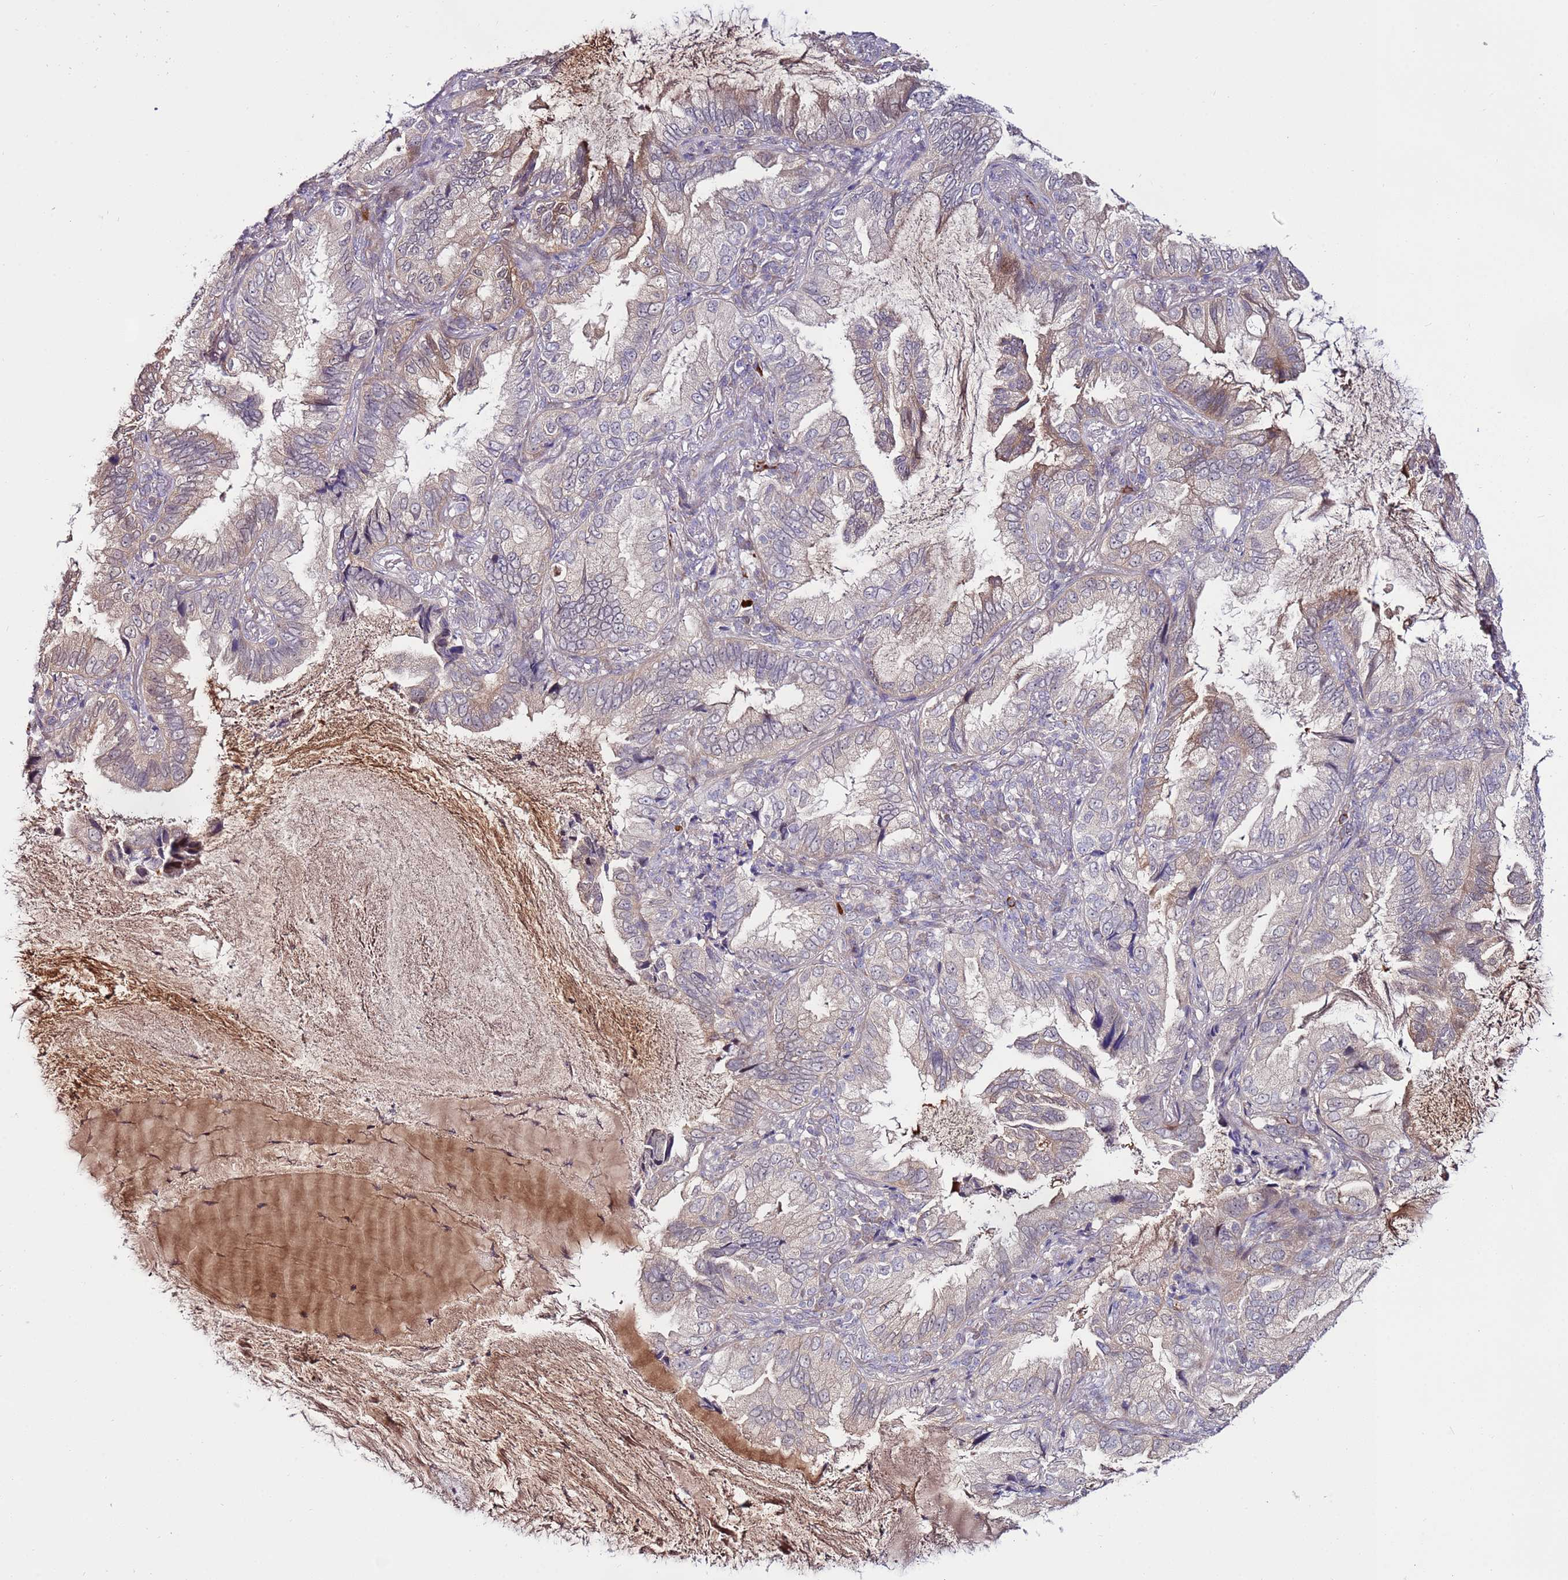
{"staining": {"intensity": "weak", "quantity": "<25%", "location": "cytoplasmic/membranous"}, "tissue": "lung cancer", "cell_type": "Tumor cells", "image_type": "cancer", "snomed": [{"axis": "morphology", "description": "Adenocarcinoma, NOS"}, {"axis": "topography", "description": "Lung"}], "caption": "There is no significant expression in tumor cells of lung cancer.", "gene": "MTG2", "patient": {"sex": "female", "age": 69}}